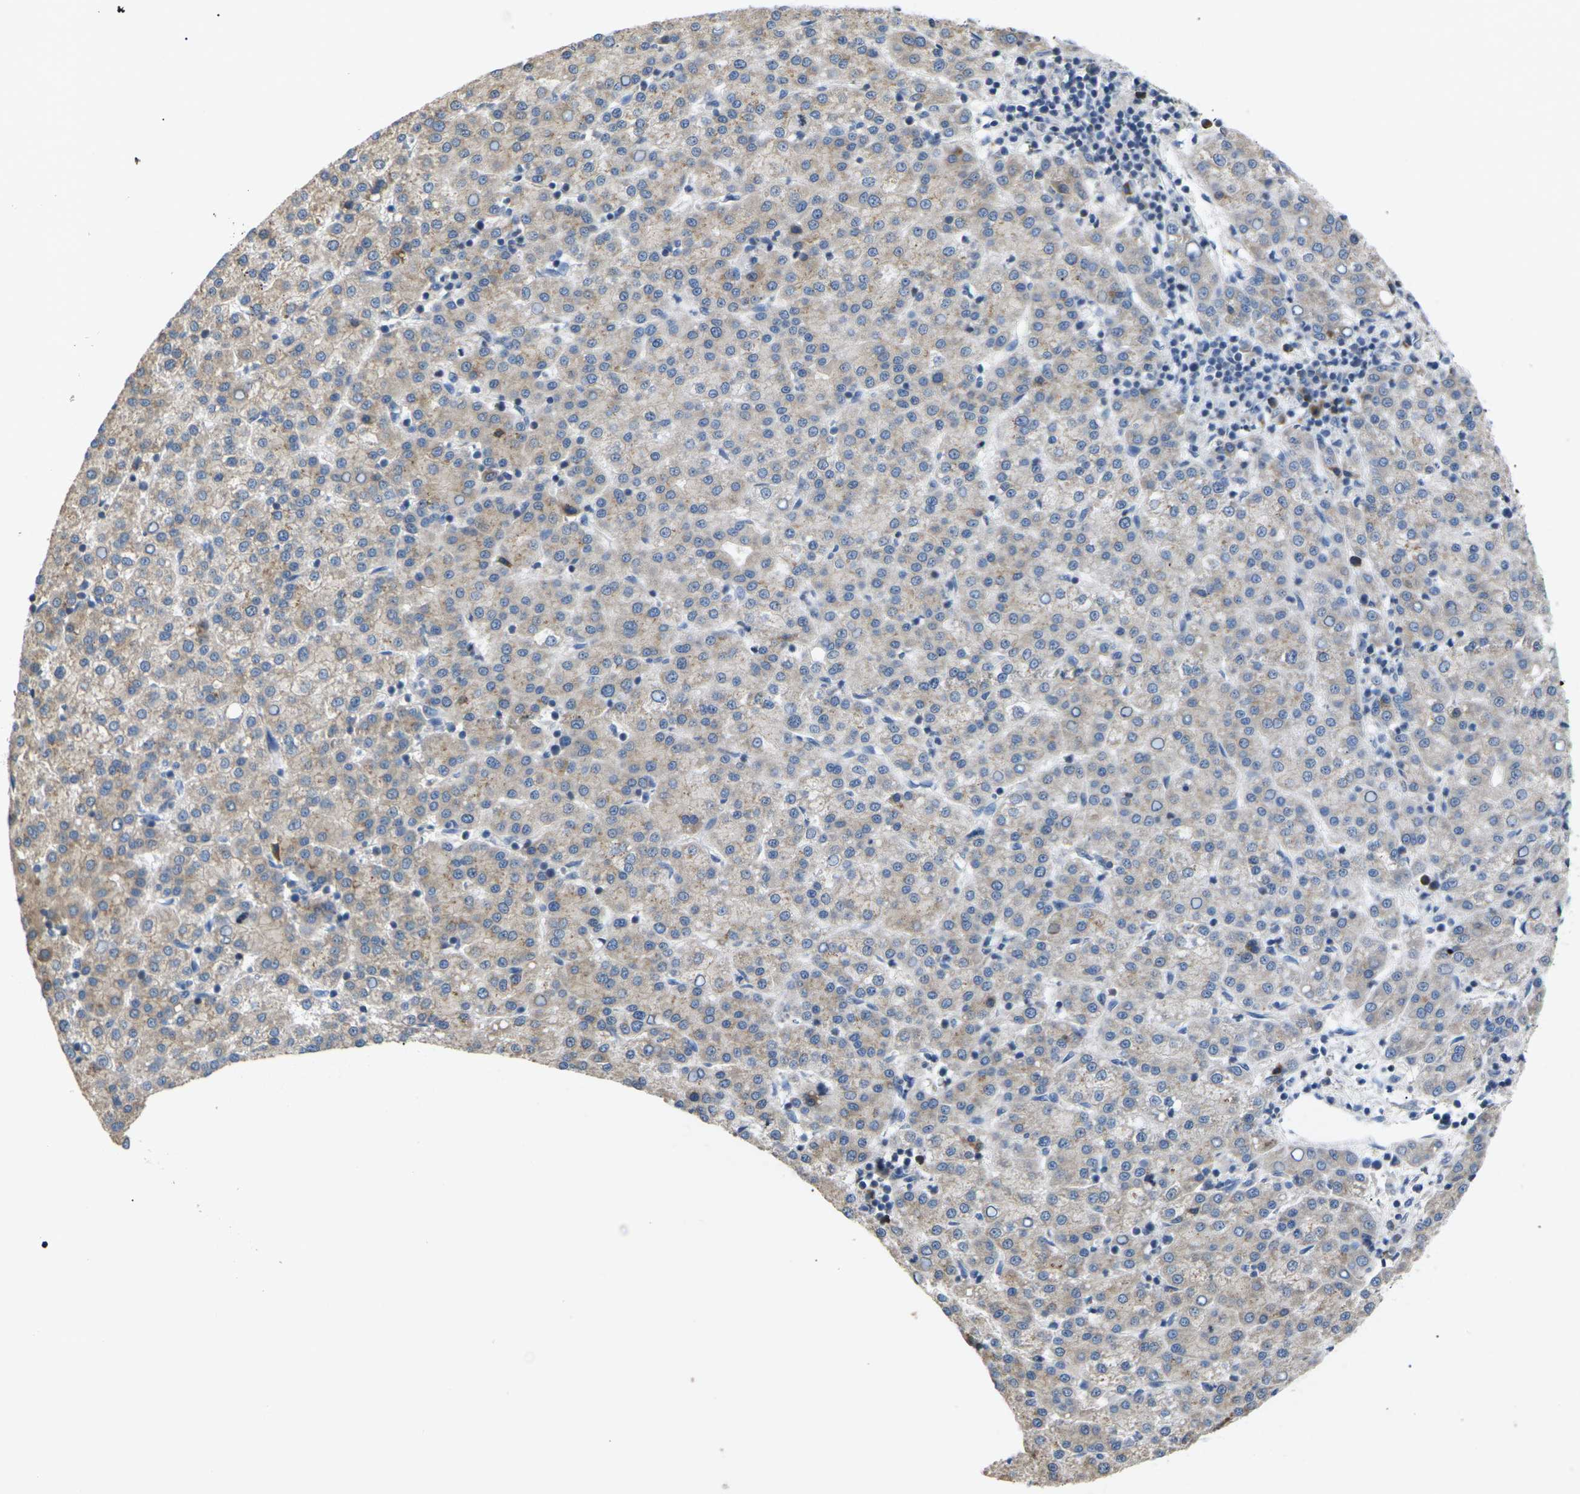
{"staining": {"intensity": "weak", "quantity": "<25%", "location": "cytoplasmic/membranous"}, "tissue": "liver cancer", "cell_type": "Tumor cells", "image_type": "cancer", "snomed": [{"axis": "morphology", "description": "Carcinoma, Hepatocellular, NOS"}, {"axis": "topography", "description": "Liver"}], "caption": "Immunohistochemistry of human liver cancer displays no expression in tumor cells.", "gene": "KLHDC8B", "patient": {"sex": "female", "age": 58}}